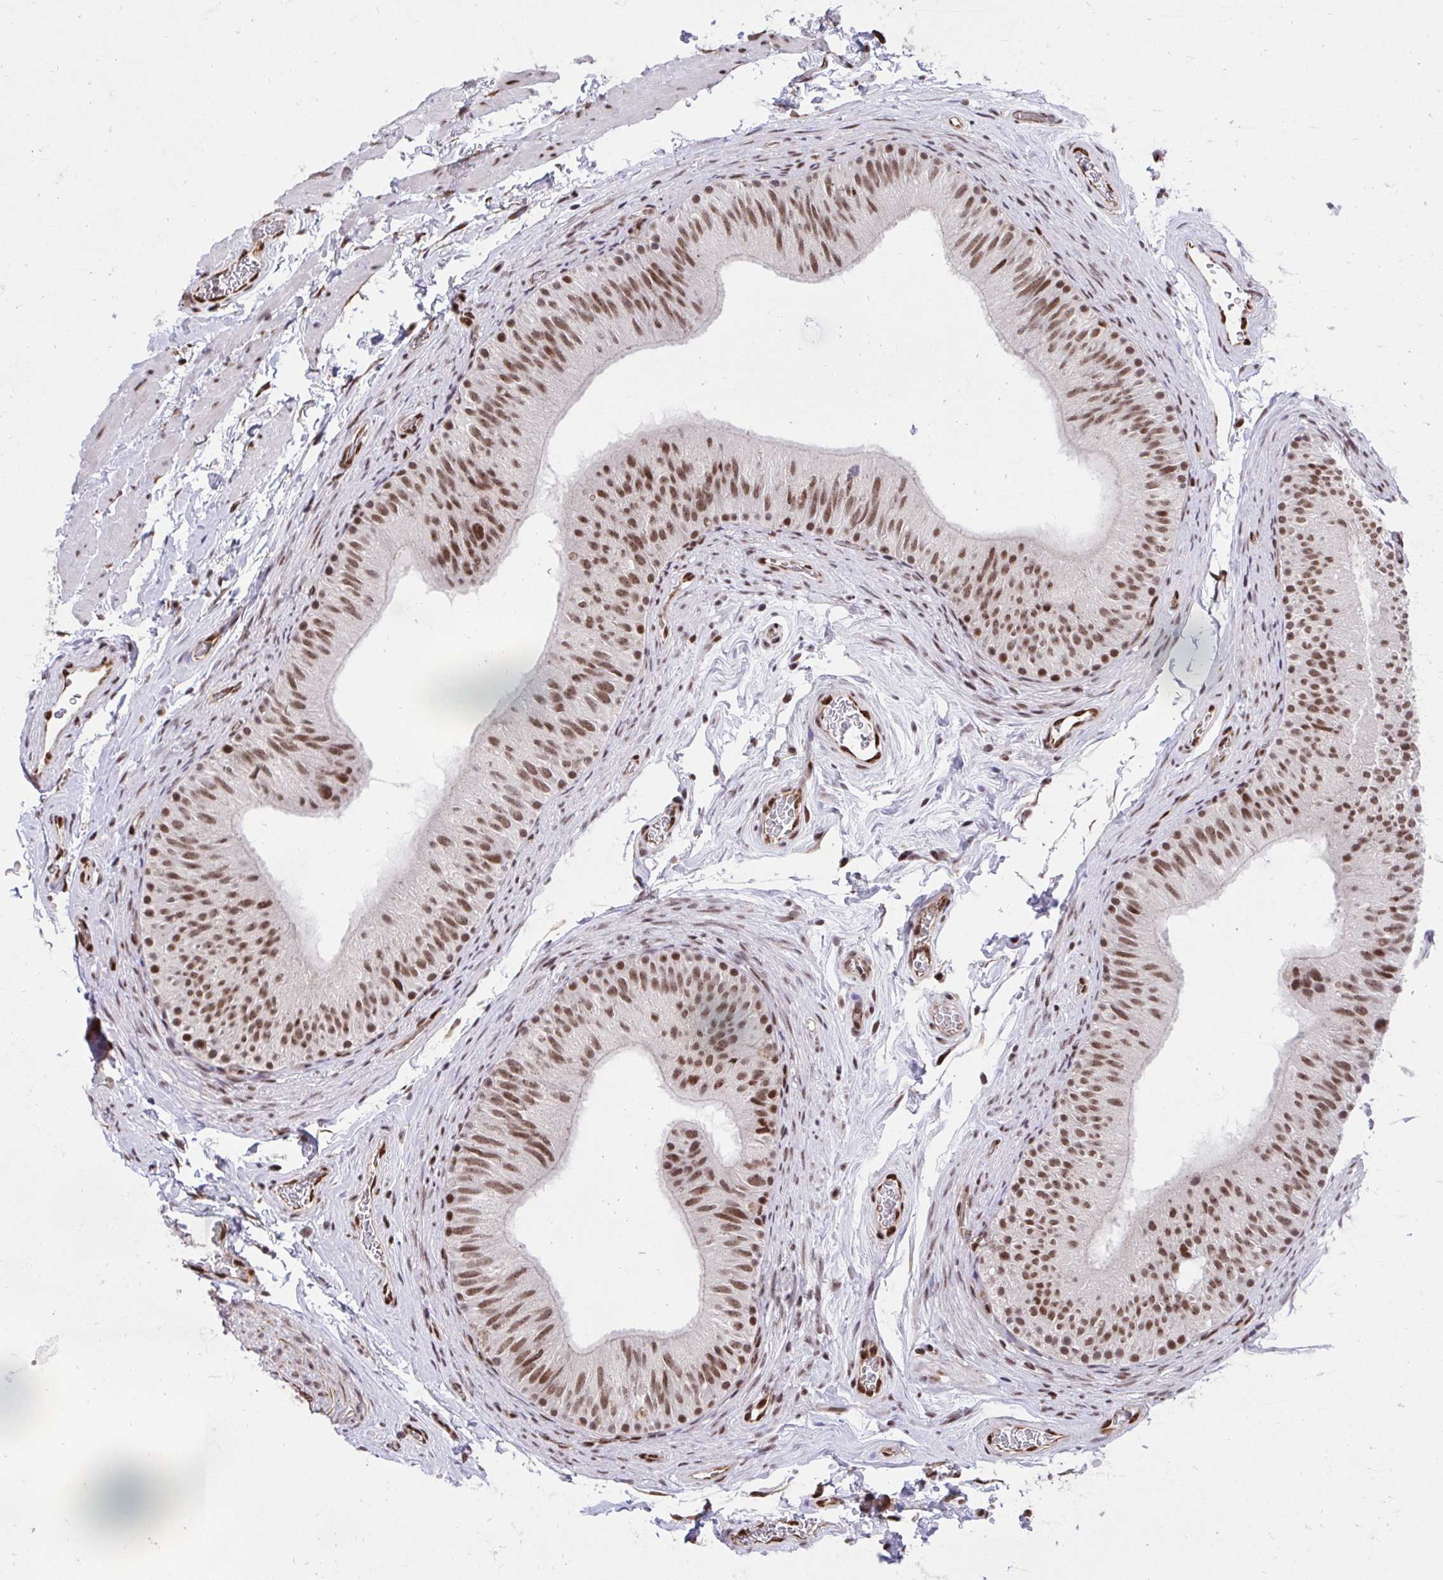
{"staining": {"intensity": "moderate", "quantity": ">75%", "location": "cytoplasmic/membranous,nuclear"}, "tissue": "epididymis", "cell_type": "Glandular cells", "image_type": "normal", "snomed": [{"axis": "morphology", "description": "Normal tissue, NOS"}, {"axis": "topography", "description": "Epididymis, spermatic cord, NOS"}, {"axis": "topography", "description": "Epididymis"}], "caption": "IHC of benign epididymis demonstrates medium levels of moderate cytoplasmic/membranous,nuclear expression in about >75% of glandular cells.", "gene": "HOXA4", "patient": {"sex": "male", "age": 31}}